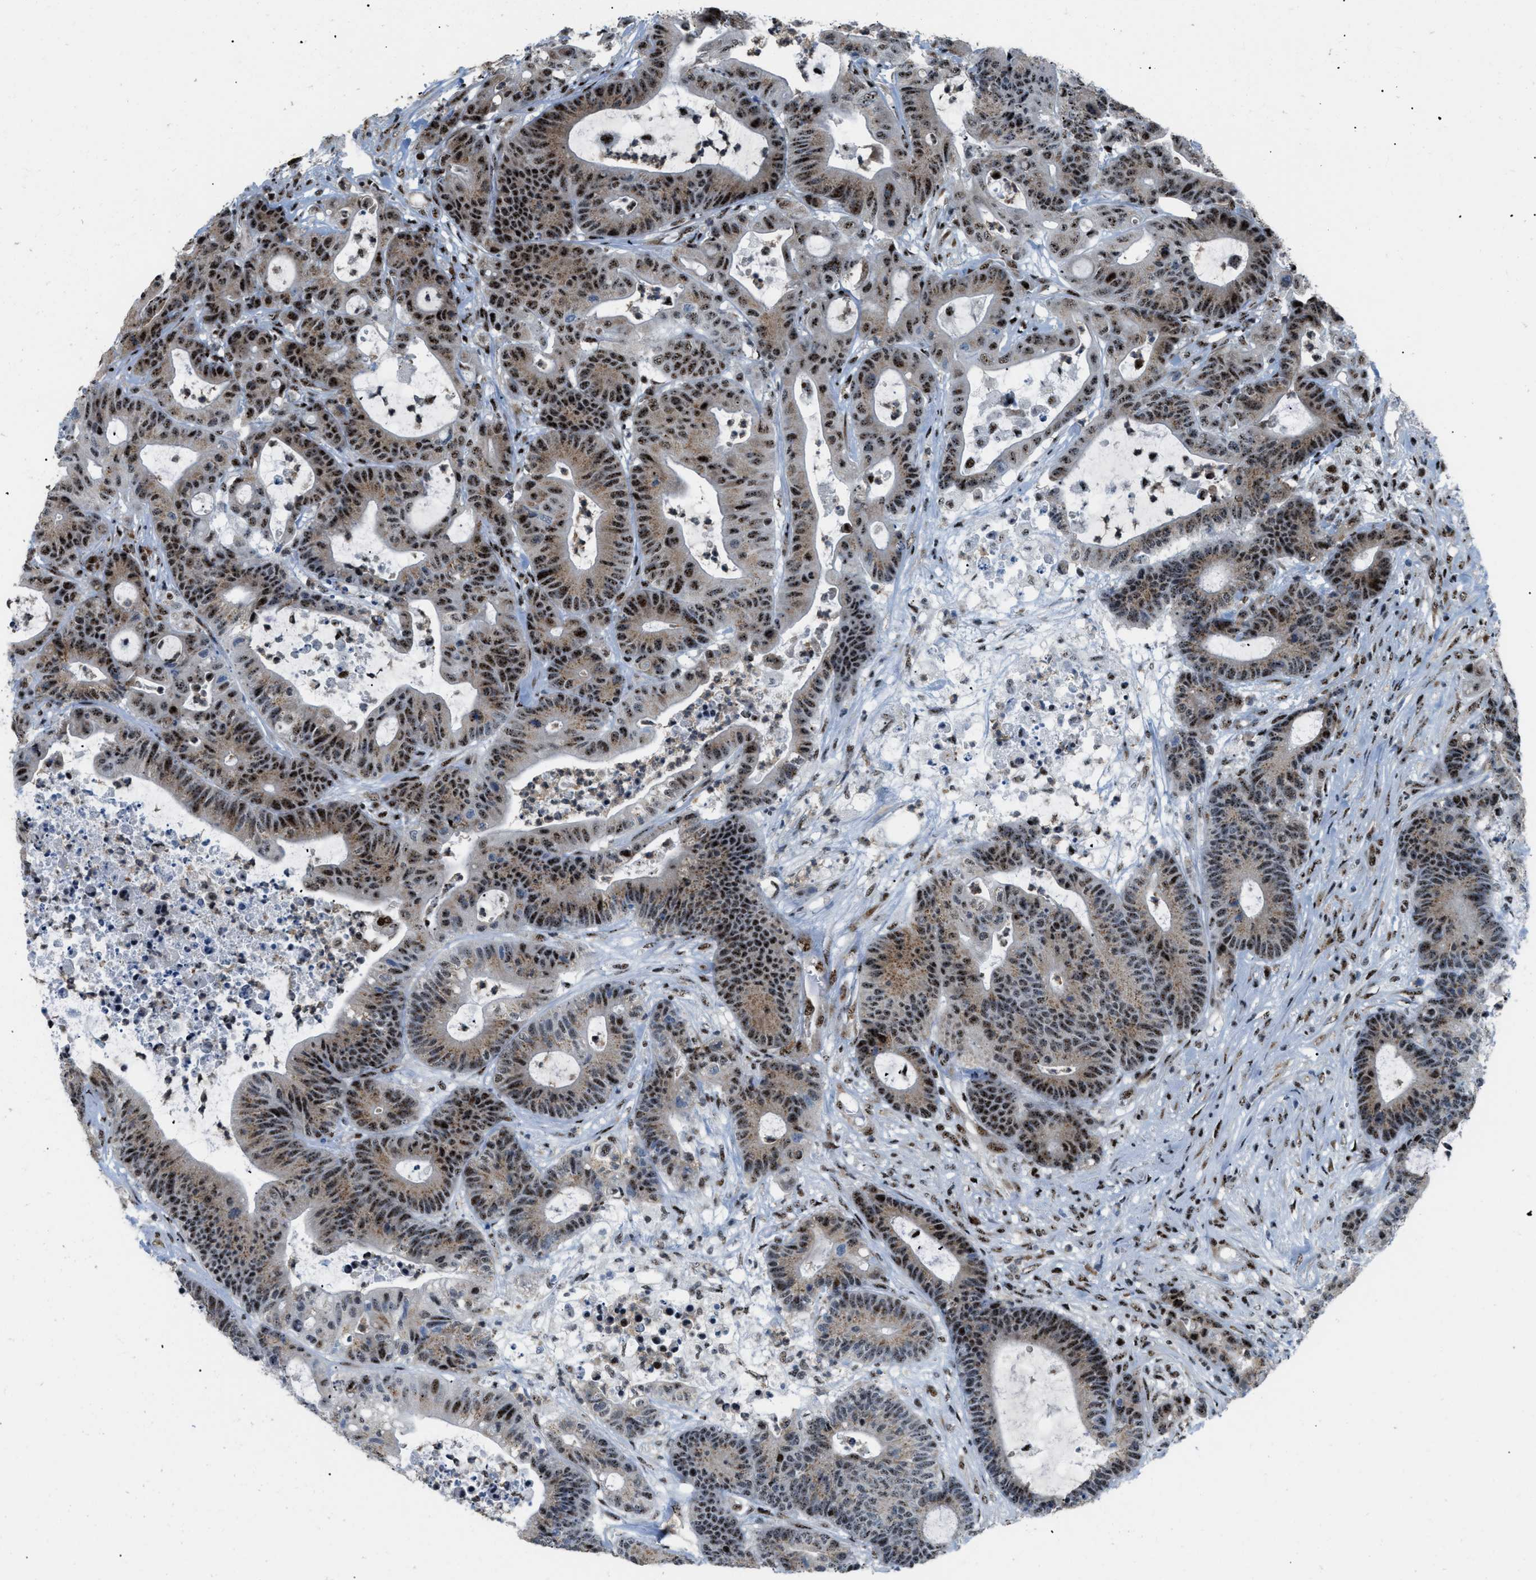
{"staining": {"intensity": "moderate", "quantity": ">75%", "location": "cytoplasmic/membranous,nuclear"}, "tissue": "colorectal cancer", "cell_type": "Tumor cells", "image_type": "cancer", "snomed": [{"axis": "morphology", "description": "Adenocarcinoma, NOS"}, {"axis": "topography", "description": "Colon"}], "caption": "Tumor cells display medium levels of moderate cytoplasmic/membranous and nuclear positivity in about >75% of cells in human colorectal cancer. (DAB (3,3'-diaminobenzidine) = brown stain, brightfield microscopy at high magnification).", "gene": "CDR2", "patient": {"sex": "female", "age": 84}}